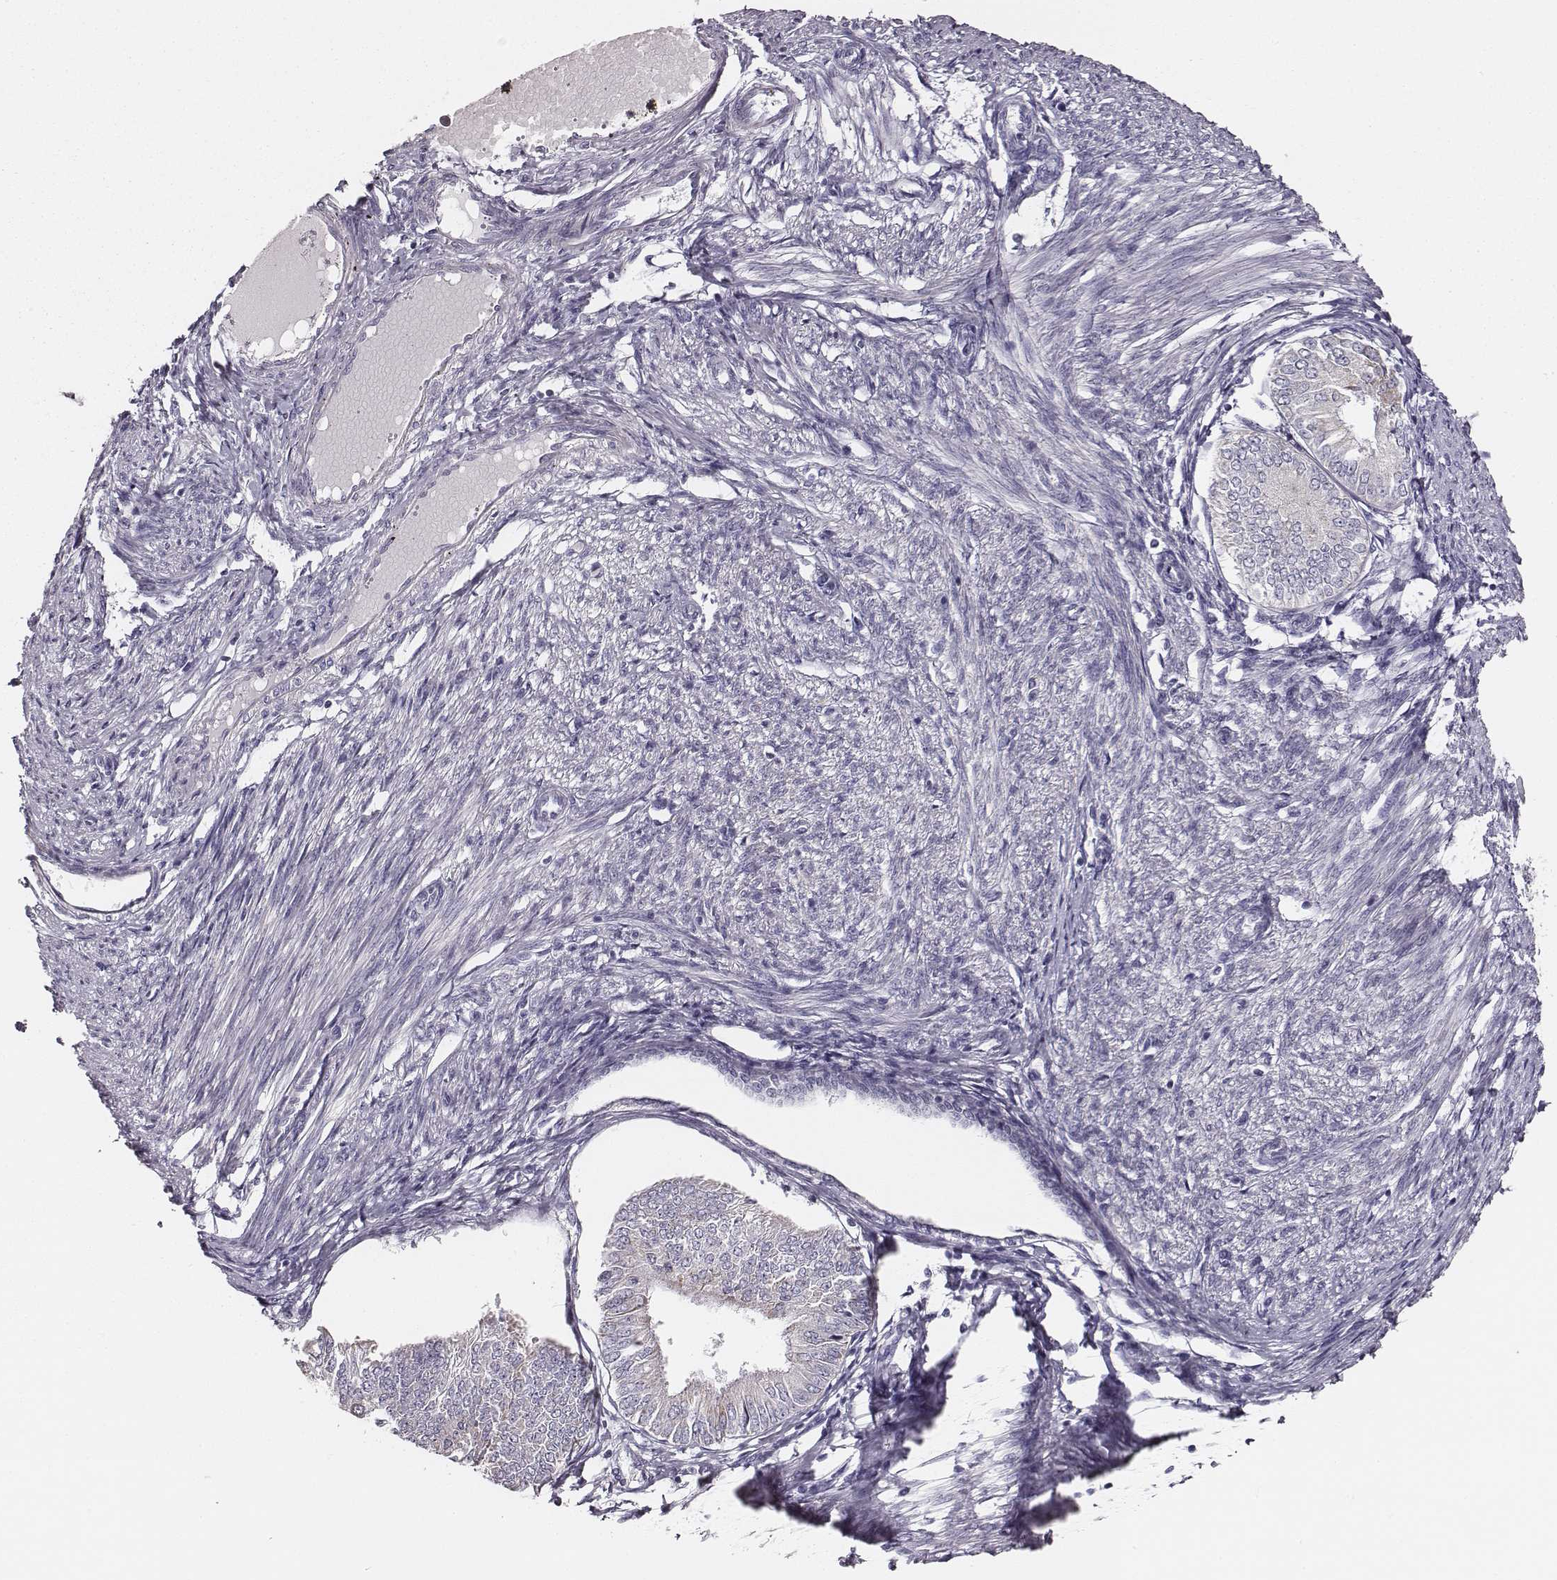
{"staining": {"intensity": "negative", "quantity": "none", "location": "none"}, "tissue": "endometrial cancer", "cell_type": "Tumor cells", "image_type": "cancer", "snomed": [{"axis": "morphology", "description": "Adenocarcinoma, NOS"}, {"axis": "topography", "description": "Endometrium"}], "caption": "This micrograph is of endometrial adenocarcinoma stained with IHC to label a protein in brown with the nuclei are counter-stained blue. There is no staining in tumor cells.", "gene": "UBL4B", "patient": {"sex": "female", "age": 58}}